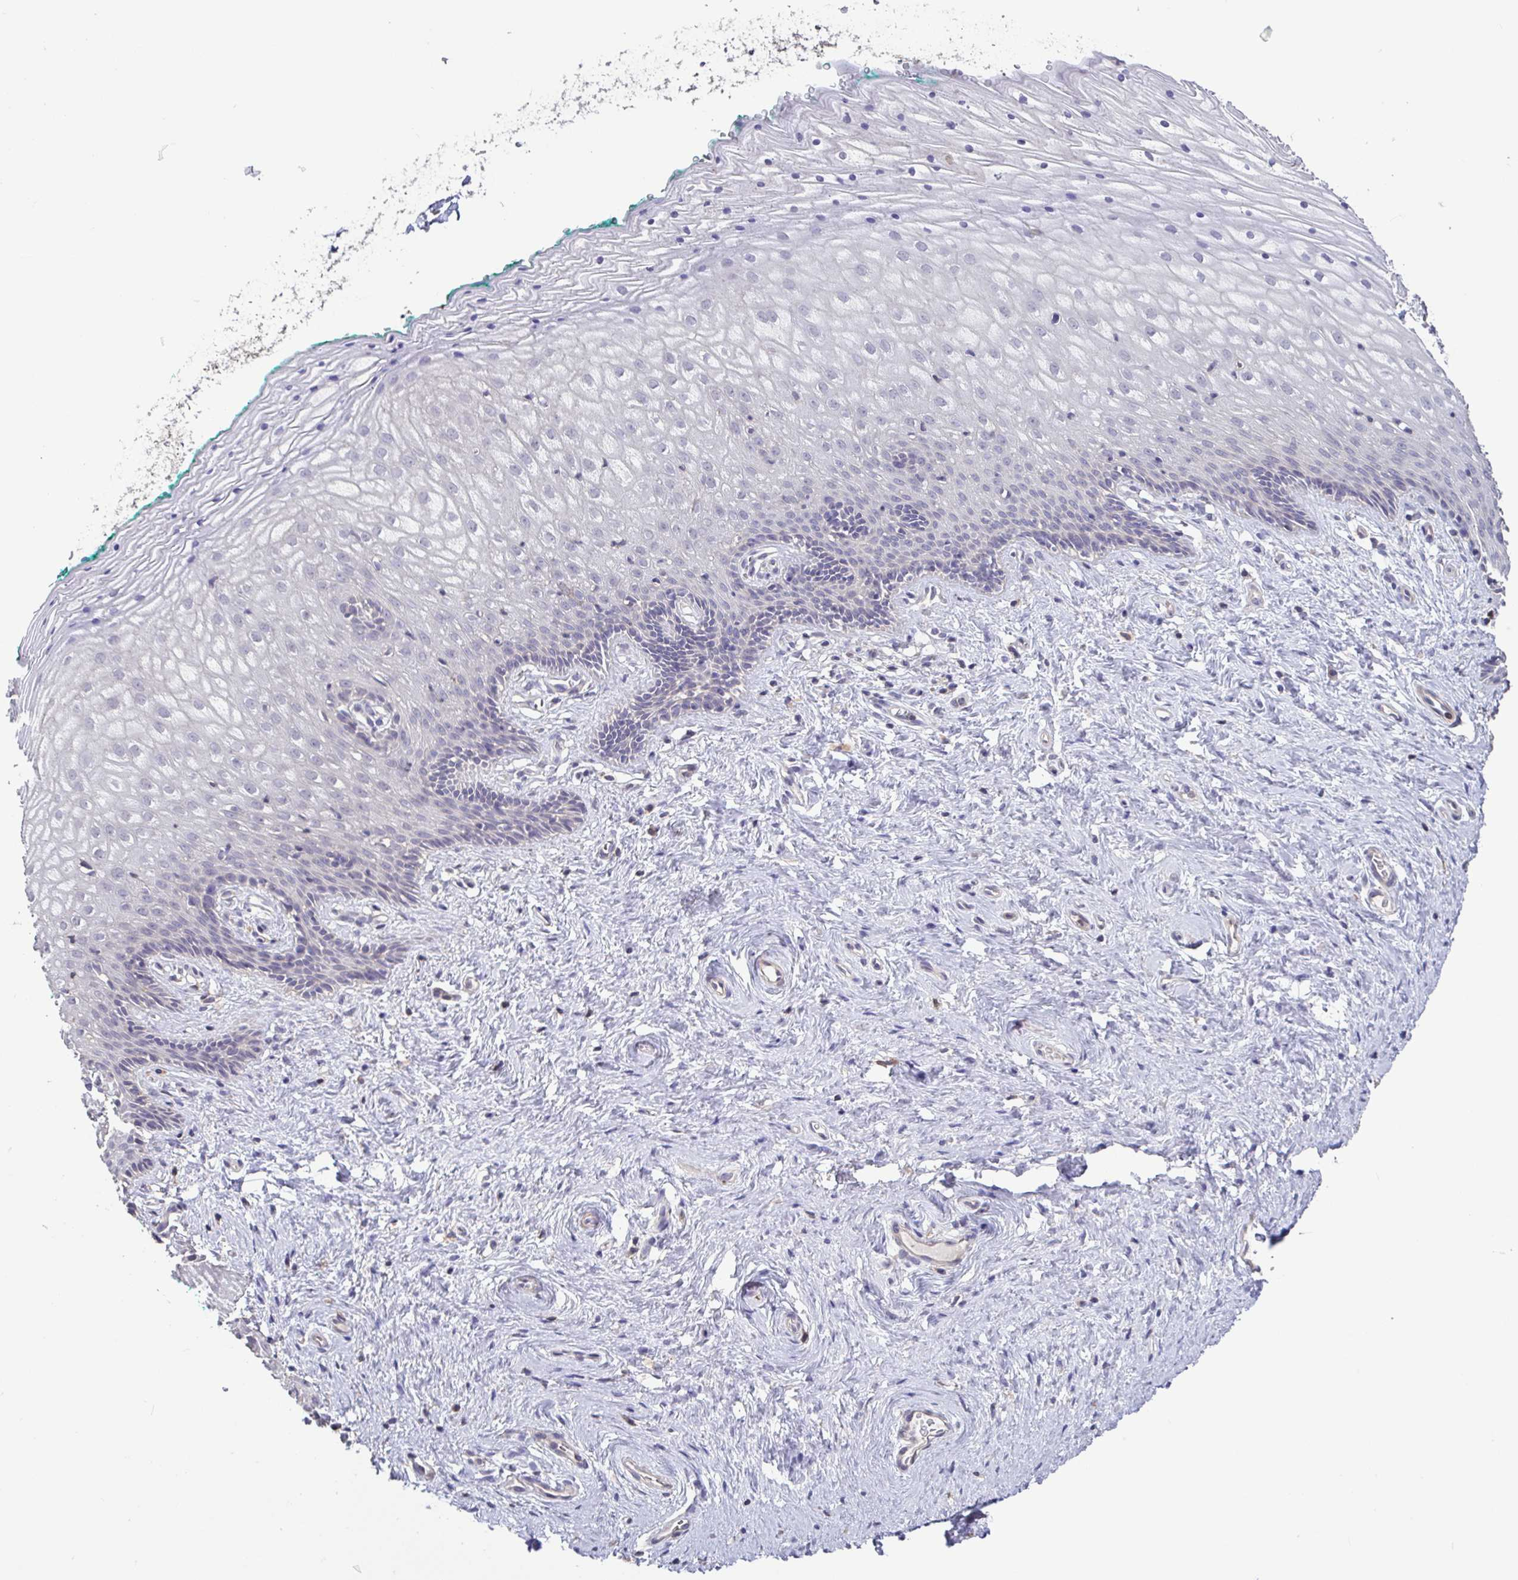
{"staining": {"intensity": "negative", "quantity": "none", "location": "none"}, "tissue": "vagina", "cell_type": "Squamous epithelial cells", "image_type": "normal", "snomed": [{"axis": "morphology", "description": "Normal tissue, NOS"}, {"axis": "topography", "description": "Vagina"}], "caption": "Immunohistochemical staining of unremarkable vagina displays no significant expression in squamous epithelial cells.", "gene": "ACTRT2", "patient": {"sex": "female", "age": 45}}